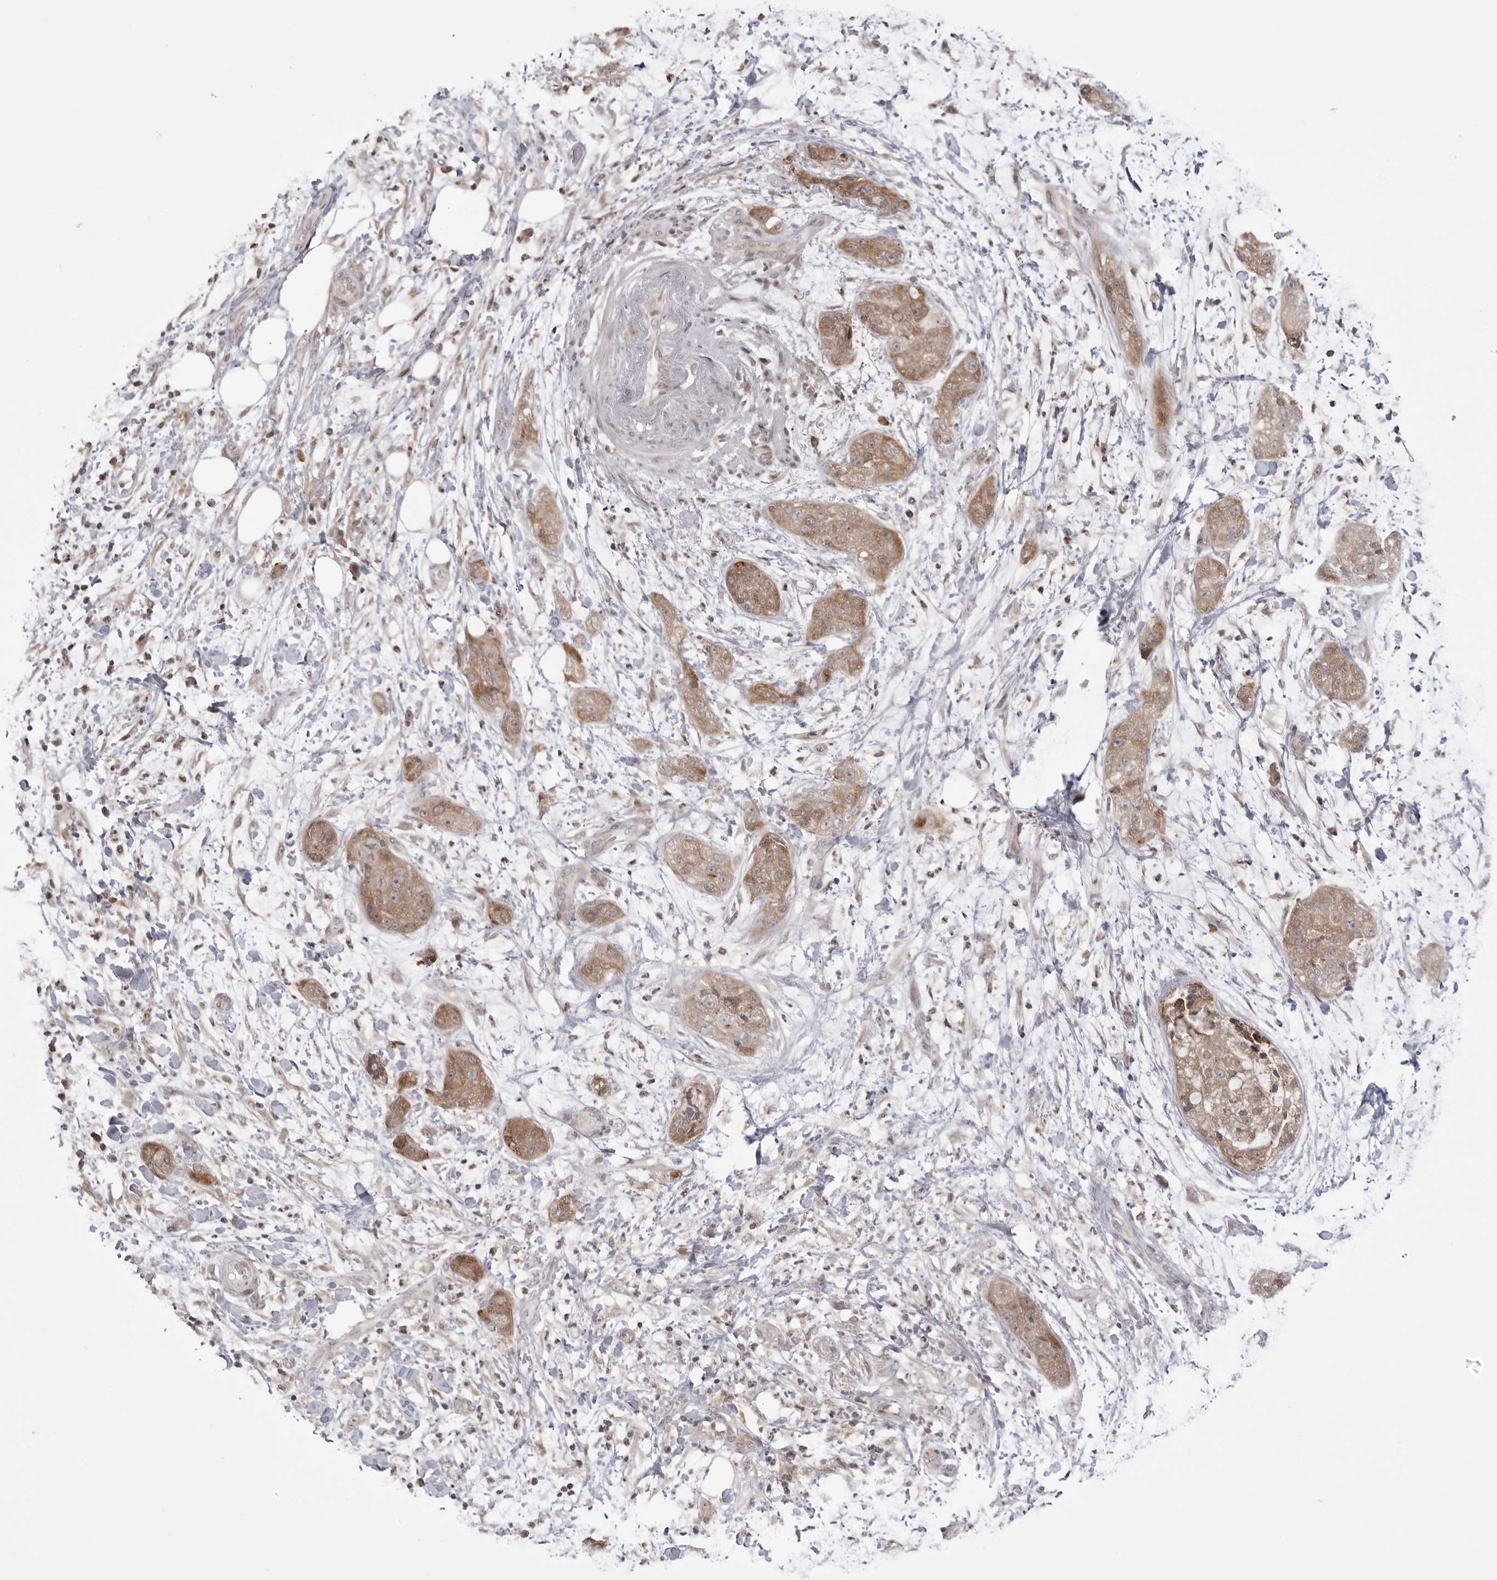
{"staining": {"intensity": "moderate", "quantity": ">75%", "location": "cytoplasmic/membranous"}, "tissue": "pancreatic cancer", "cell_type": "Tumor cells", "image_type": "cancer", "snomed": [{"axis": "morphology", "description": "Adenocarcinoma, NOS"}, {"axis": "topography", "description": "Pancreas"}], "caption": "Approximately >75% of tumor cells in human adenocarcinoma (pancreatic) show moderate cytoplasmic/membranous protein staining as visualized by brown immunohistochemical staining.", "gene": "PTK2B", "patient": {"sex": "female", "age": 78}}